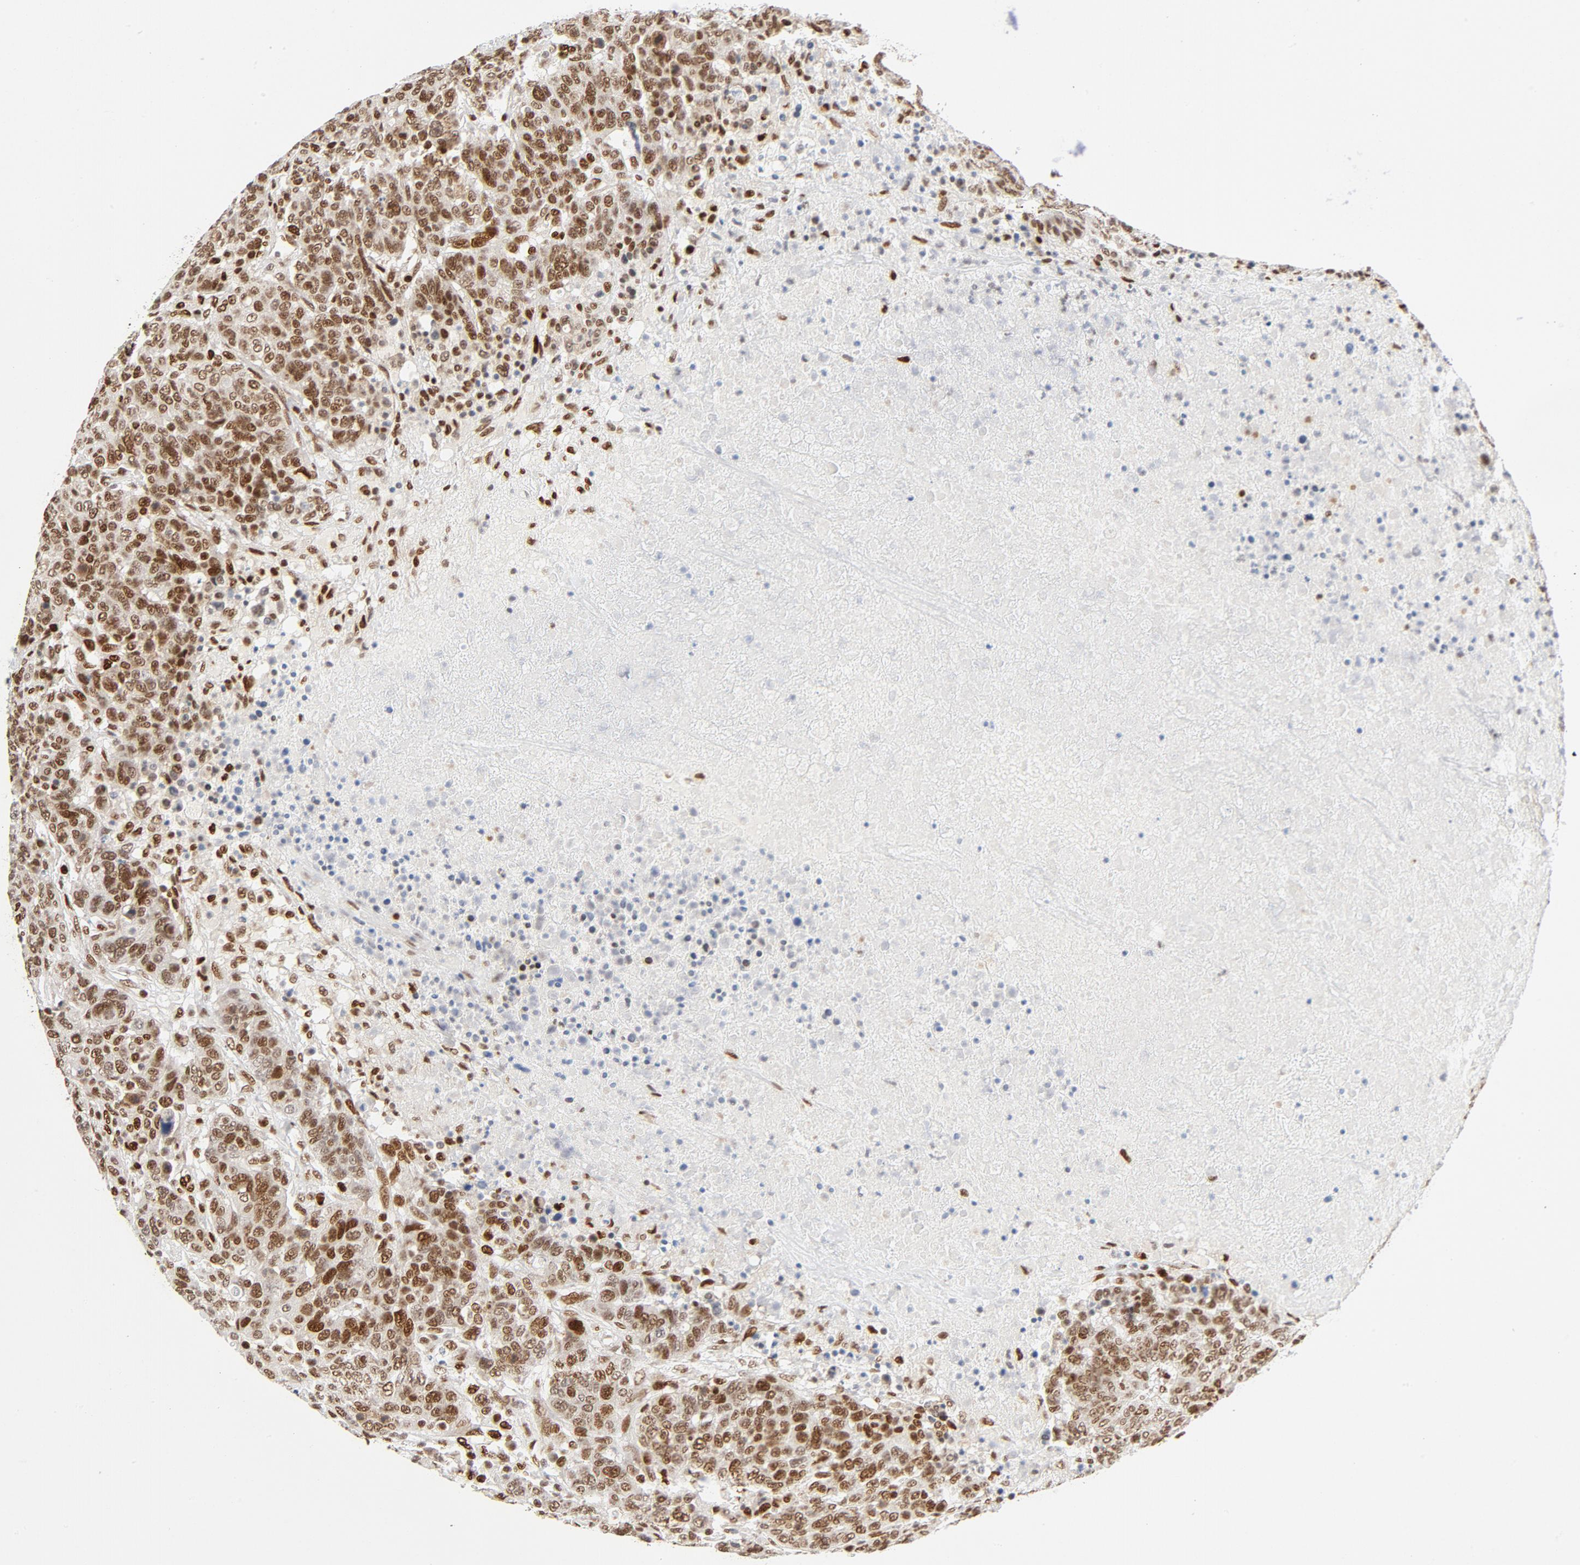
{"staining": {"intensity": "moderate", "quantity": ">75%", "location": "nuclear"}, "tissue": "breast cancer", "cell_type": "Tumor cells", "image_type": "cancer", "snomed": [{"axis": "morphology", "description": "Duct carcinoma"}, {"axis": "topography", "description": "Breast"}], "caption": "Moderate nuclear expression is seen in approximately >75% of tumor cells in breast cancer (intraductal carcinoma). (brown staining indicates protein expression, while blue staining denotes nuclei).", "gene": "MEF2A", "patient": {"sex": "female", "age": 37}}